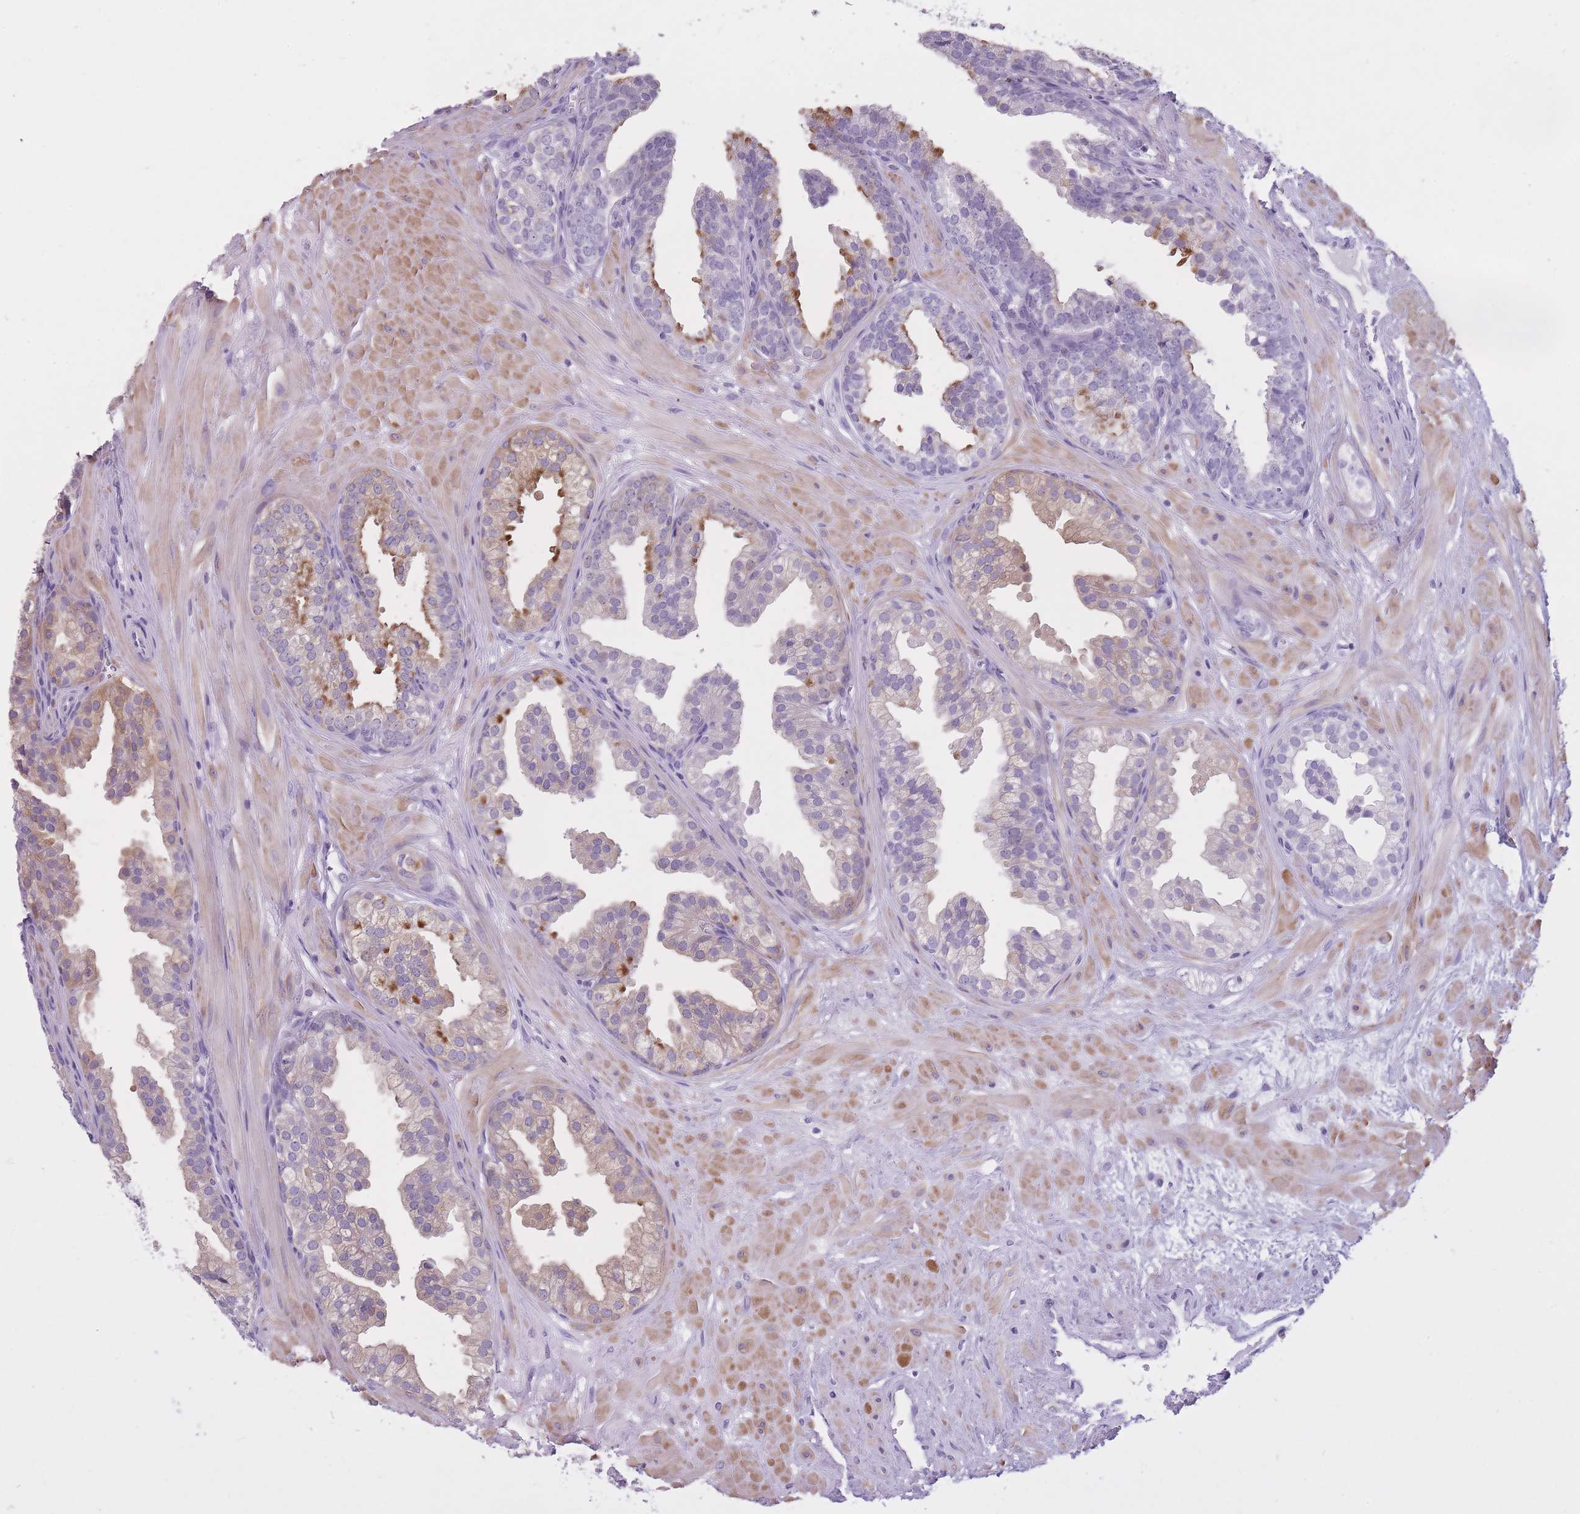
{"staining": {"intensity": "moderate", "quantity": "<25%", "location": "cytoplasmic/membranous"}, "tissue": "prostate", "cell_type": "Glandular cells", "image_type": "normal", "snomed": [{"axis": "morphology", "description": "Normal tissue, NOS"}, {"axis": "topography", "description": "Prostate"}, {"axis": "topography", "description": "Peripheral nerve tissue"}], "caption": "IHC image of benign prostate: prostate stained using IHC exhibits low levels of moderate protein expression localized specifically in the cytoplasmic/membranous of glandular cells, appearing as a cytoplasmic/membranous brown color.", "gene": "GOLGA6A", "patient": {"sex": "male", "age": 55}}